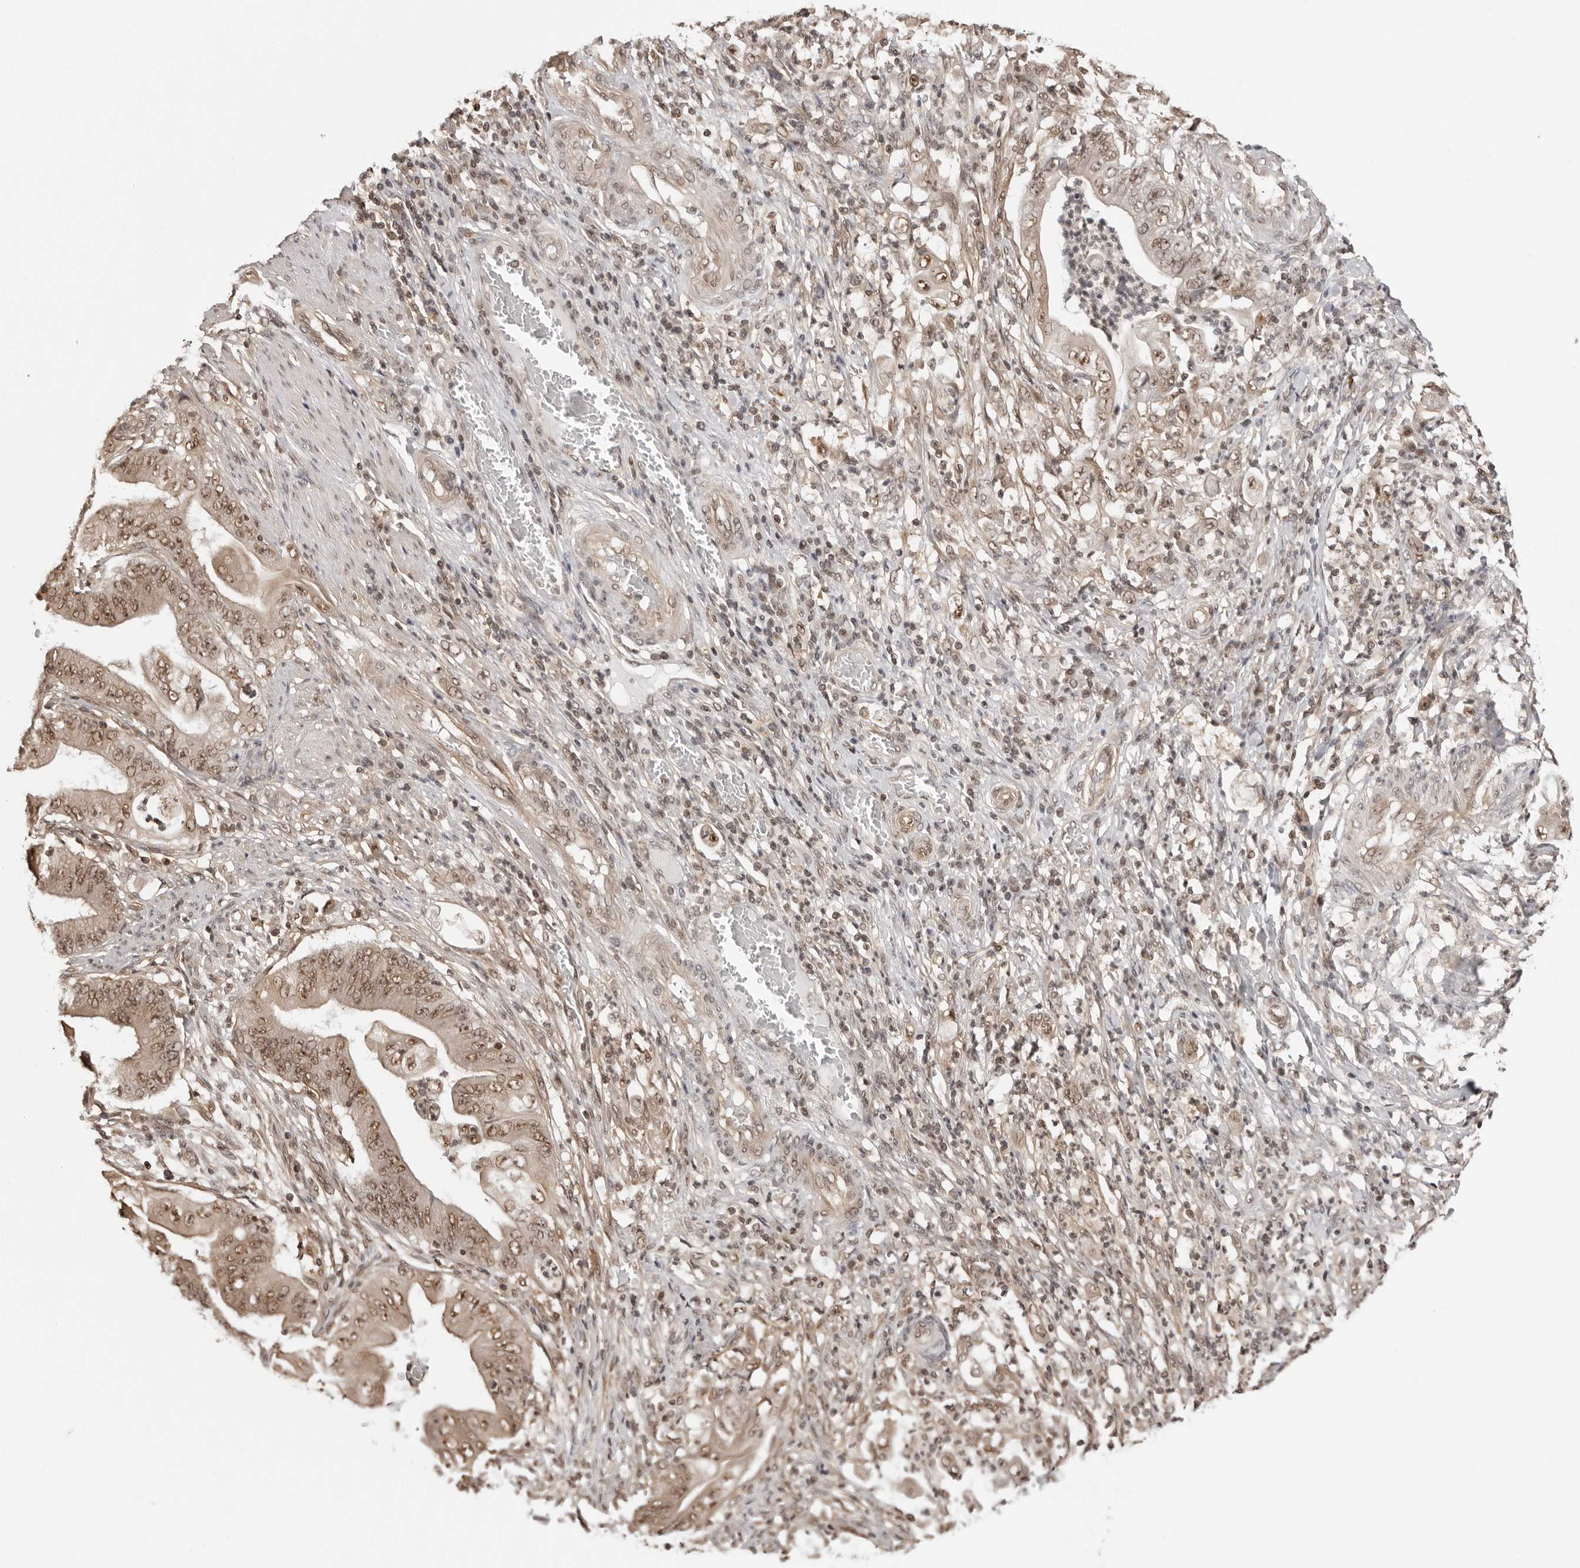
{"staining": {"intensity": "moderate", "quantity": "25%-75%", "location": "cytoplasmic/membranous,nuclear"}, "tissue": "stomach cancer", "cell_type": "Tumor cells", "image_type": "cancer", "snomed": [{"axis": "morphology", "description": "Adenocarcinoma, NOS"}, {"axis": "topography", "description": "Stomach"}], "caption": "Immunohistochemical staining of human stomach adenocarcinoma displays medium levels of moderate cytoplasmic/membranous and nuclear protein positivity in approximately 25%-75% of tumor cells.", "gene": "SDE2", "patient": {"sex": "female", "age": 73}}